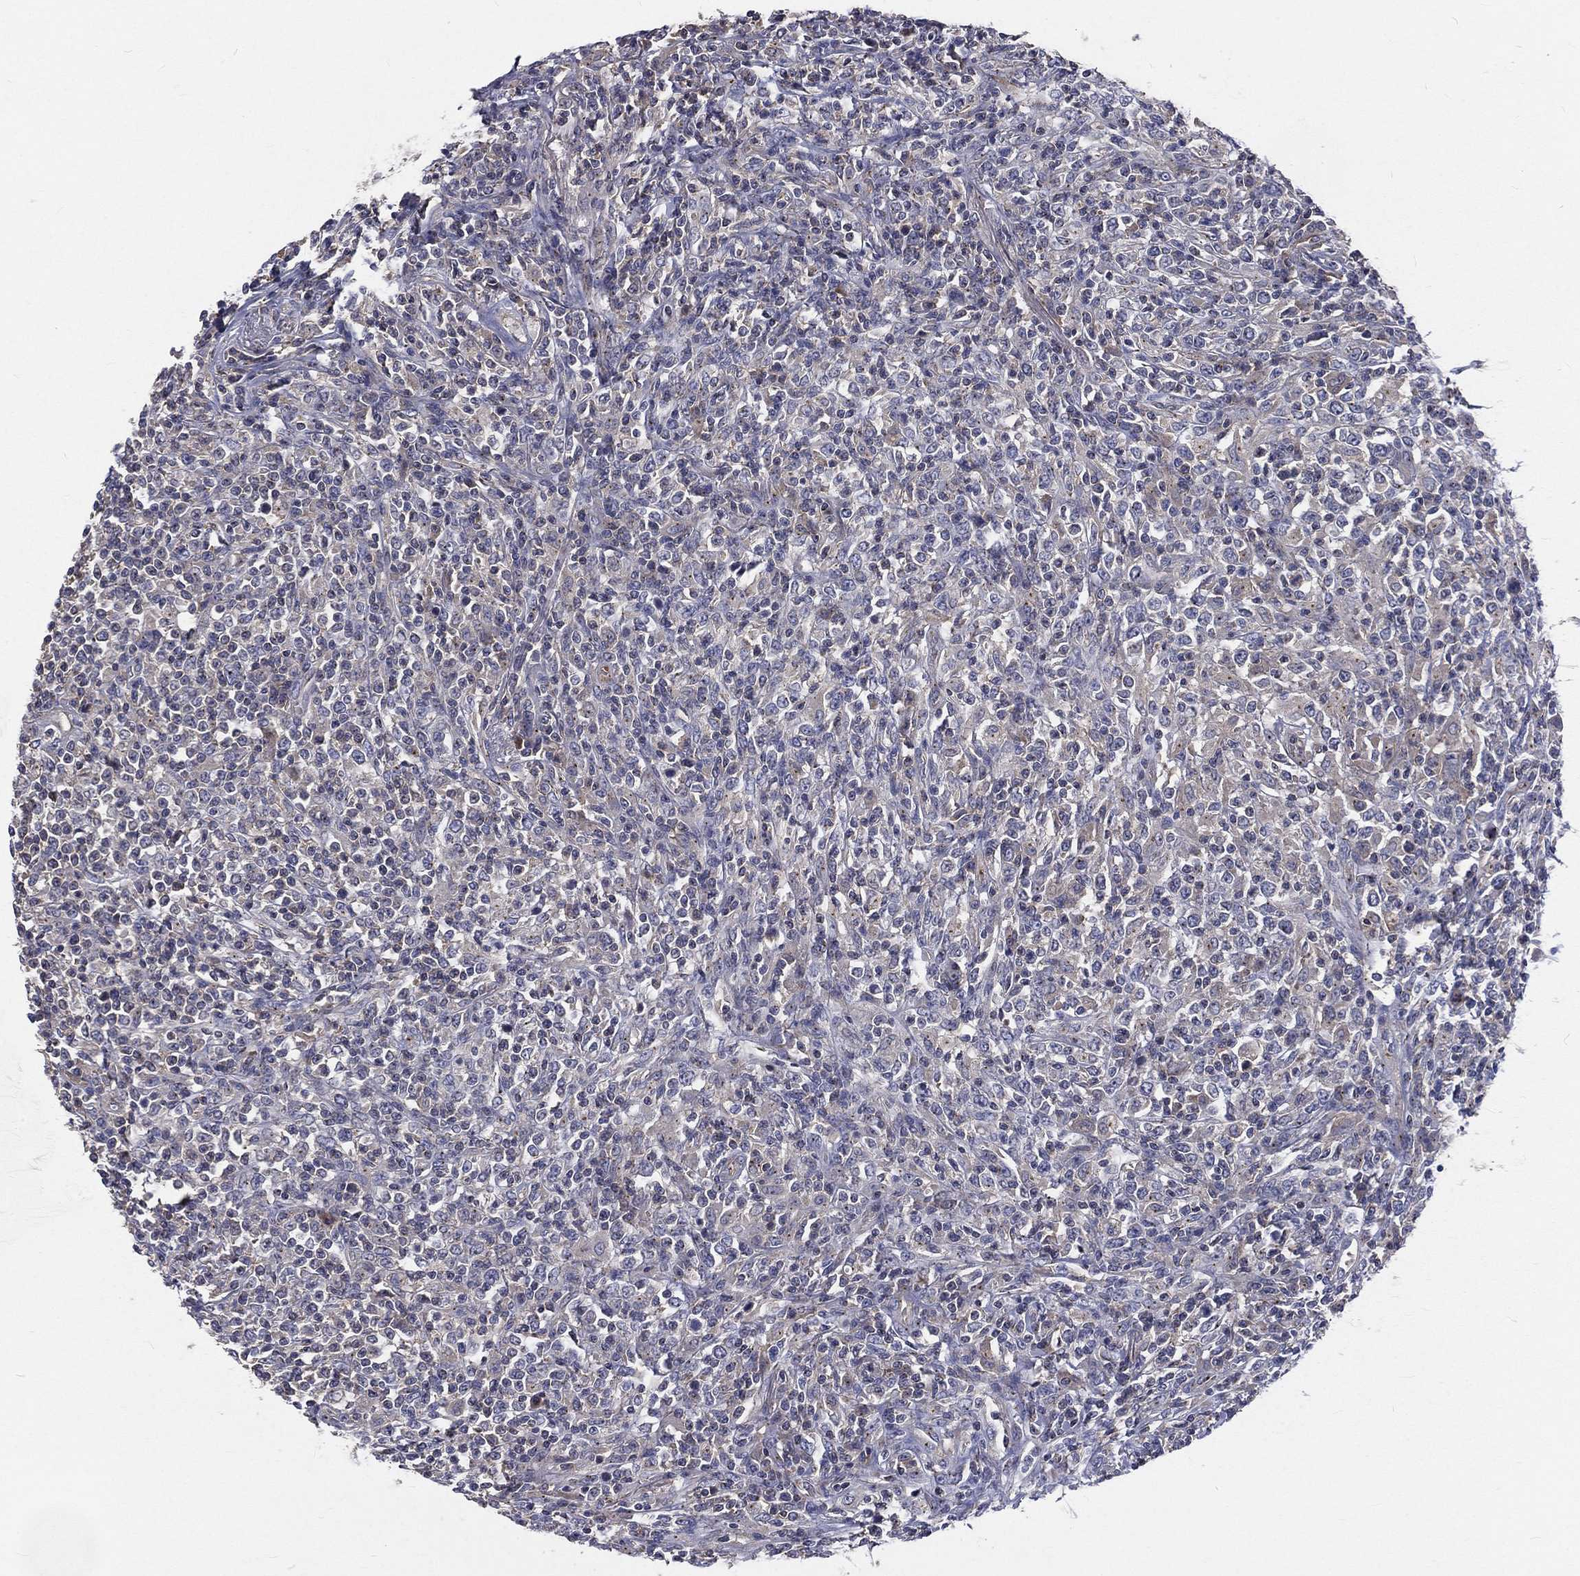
{"staining": {"intensity": "negative", "quantity": "none", "location": "none"}, "tissue": "lymphoma", "cell_type": "Tumor cells", "image_type": "cancer", "snomed": [{"axis": "morphology", "description": "Malignant lymphoma, non-Hodgkin's type, High grade"}, {"axis": "topography", "description": "Lung"}], "caption": "Human high-grade malignant lymphoma, non-Hodgkin's type stained for a protein using immunohistochemistry displays no staining in tumor cells.", "gene": "CROCC", "patient": {"sex": "male", "age": 79}}